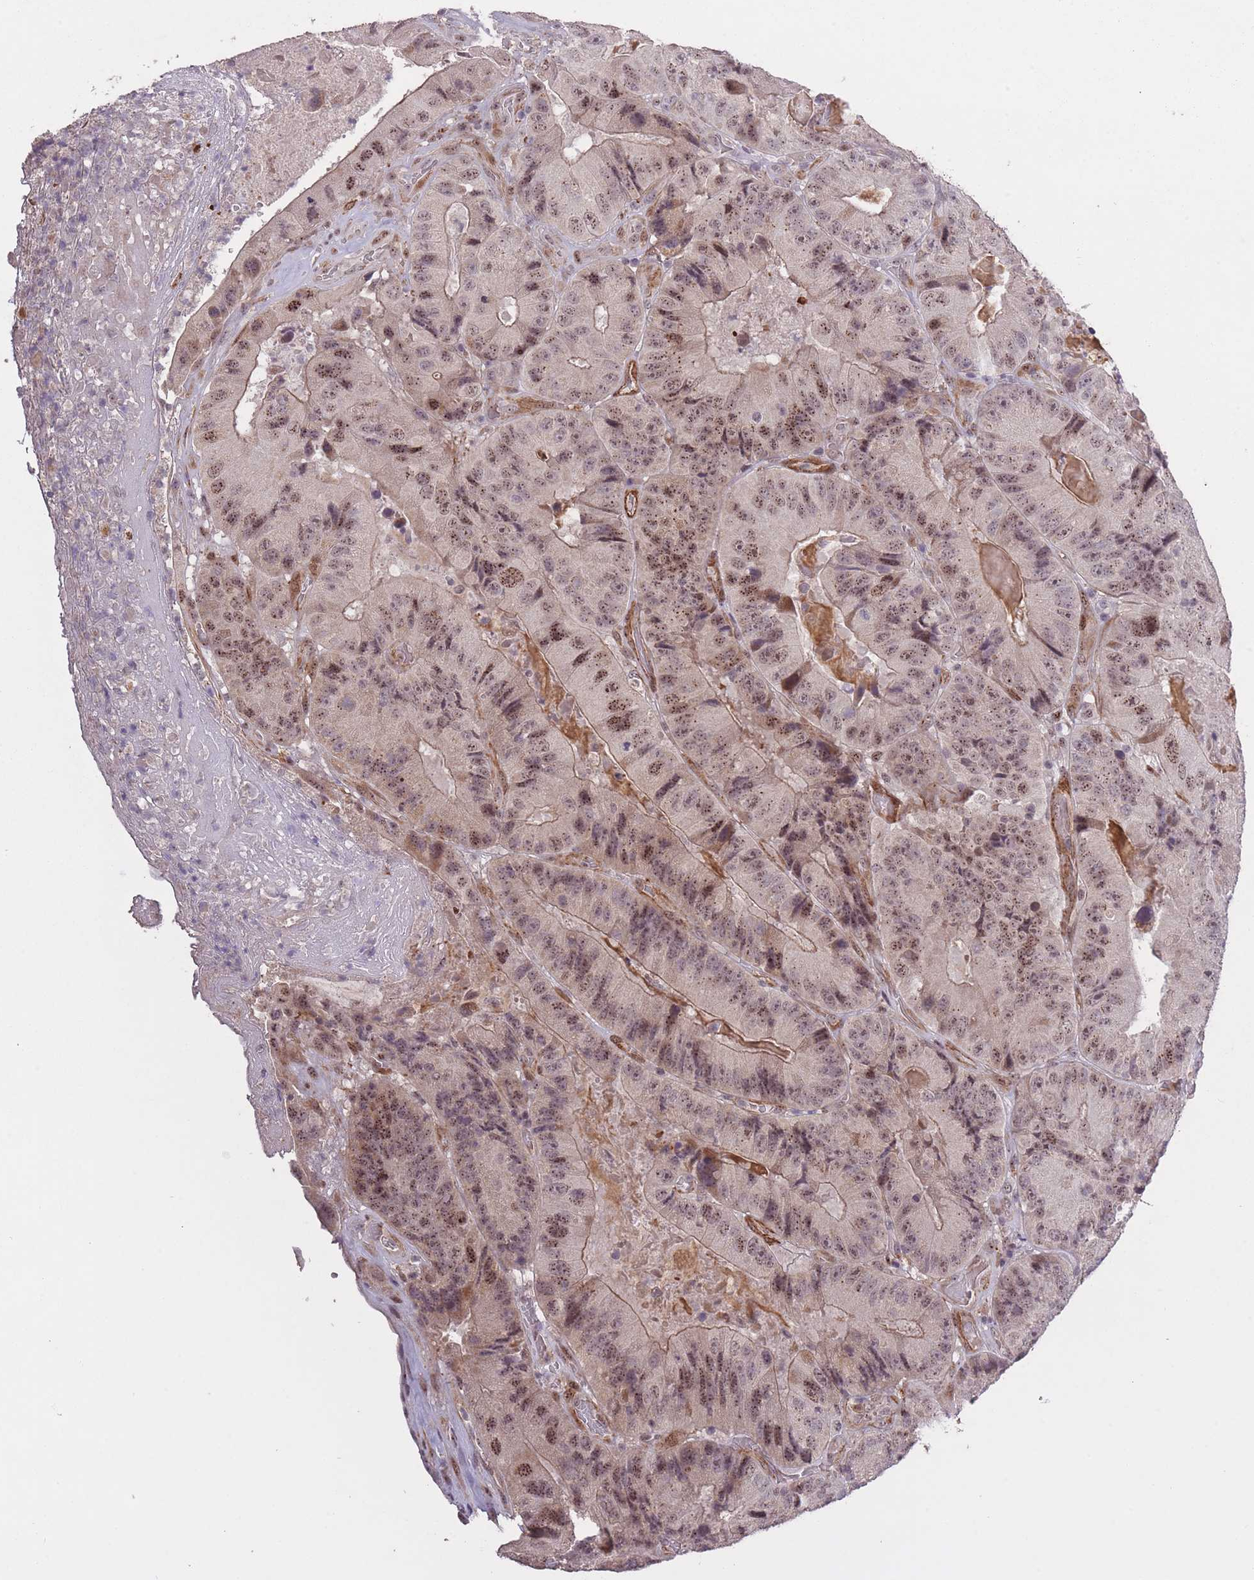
{"staining": {"intensity": "moderate", "quantity": ">75%", "location": "nuclear"}, "tissue": "colorectal cancer", "cell_type": "Tumor cells", "image_type": "cancer", "snomed": [{"axis": "morphology", "description": "Adenocarcinoma, NOS"}, {"axis": "topography", "description": "Colon"}], "caption": "DAB immunohistochemical staining of human colorectal adenocarcinoma demonstrates moderate nuclear protein staining in approximately >75% of tumor cells. Nuclei are stained in blue.", "gene": "CBX6", "patient": {"sex": "female", "age": 86}}